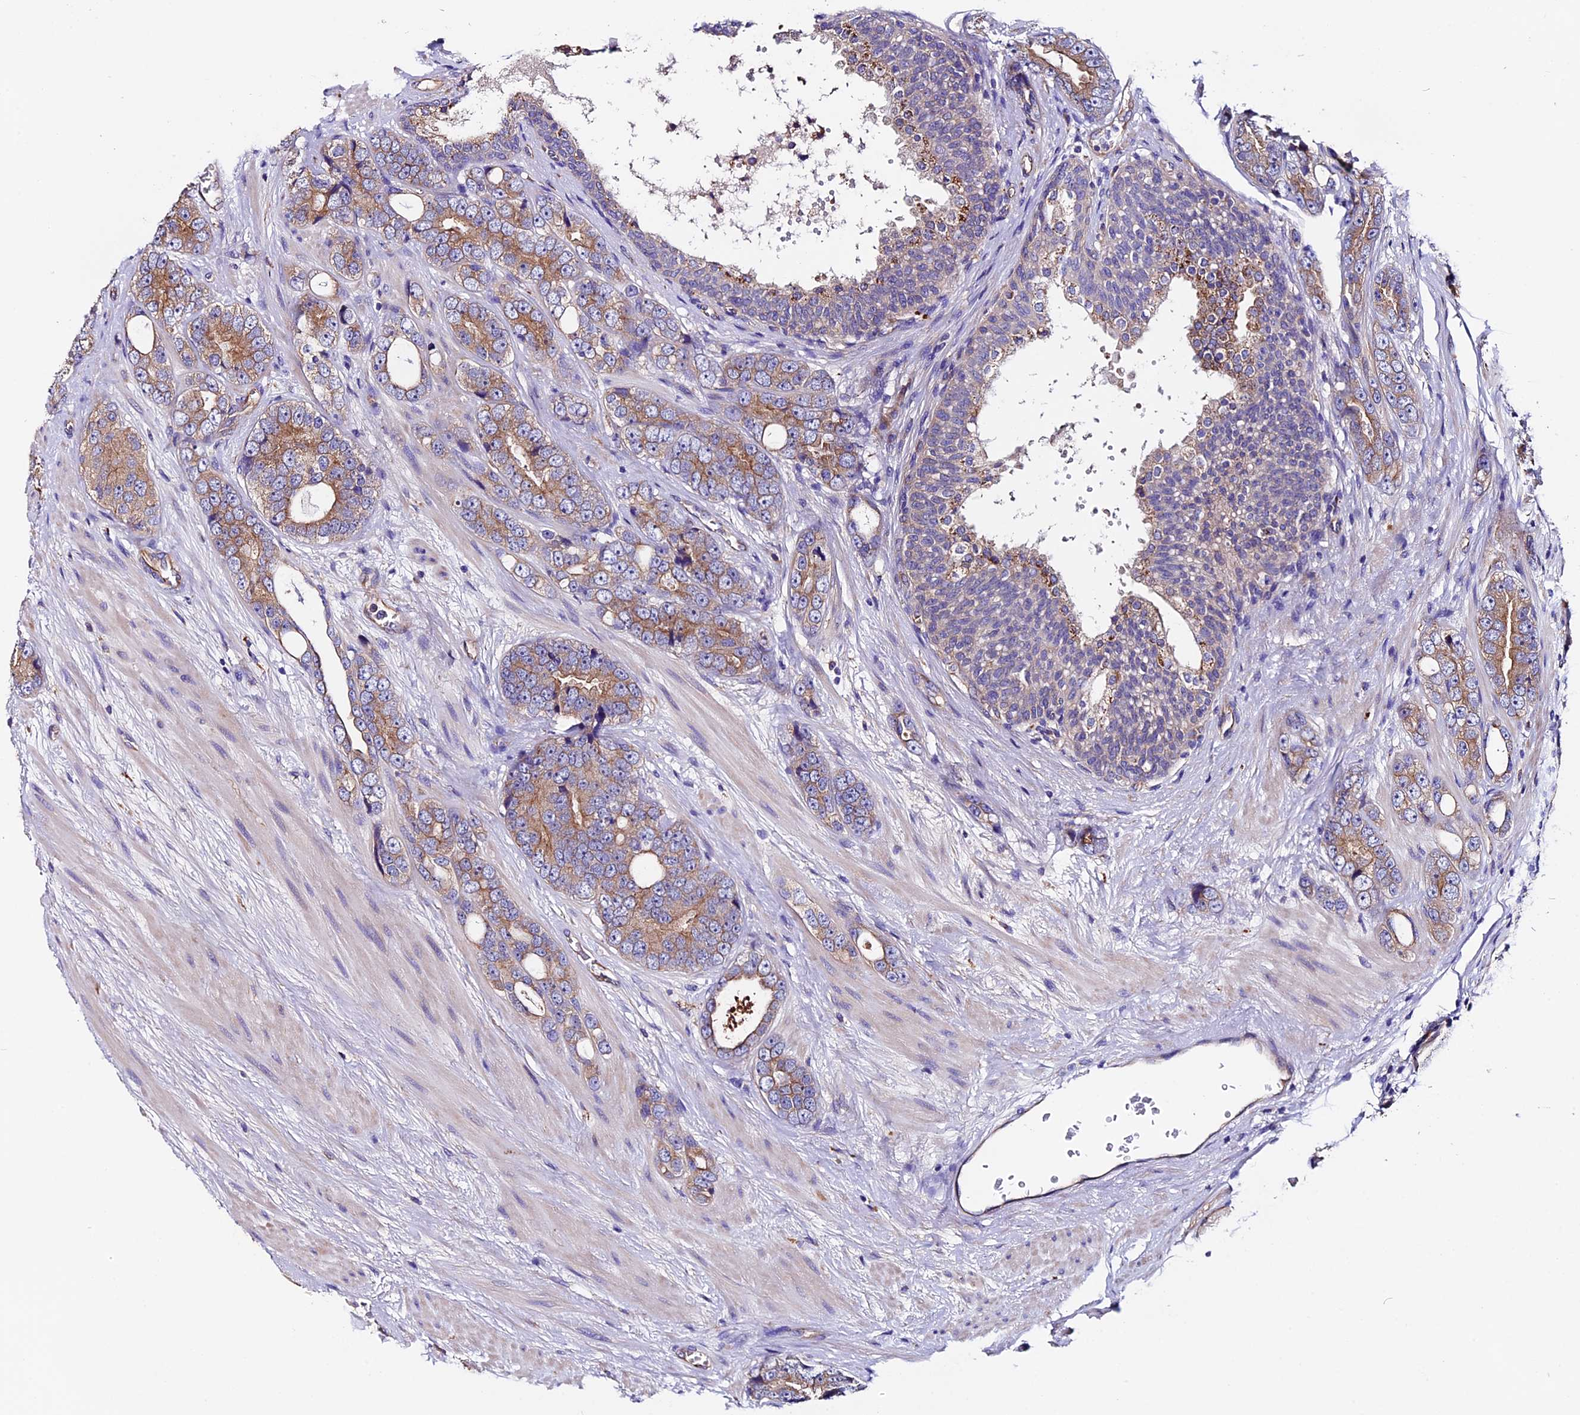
{"staining": {"intensity": "moderate", "quantity": ">75%", "location": "cytoplasmic/membranous"}, "tissue": "prostate cancer", "cell_type": "Tumor cells", "image_type": "cancer", "snomed": [{"axis": "morphology", "description": "Adenocarcinoma, High grade"}, {"axis": "topography", "description": "Prostate"}], "caption": "This image exhibits prostate cancer stained with immunohistochemistry to label a protein in brown. The cytoplasmic/membranous of tumor cells show moderate positivity for the protein. Nuclei are counter-stained blue.", "gene": "CLN5", "patient": {"sex": "male", "age": 56}}